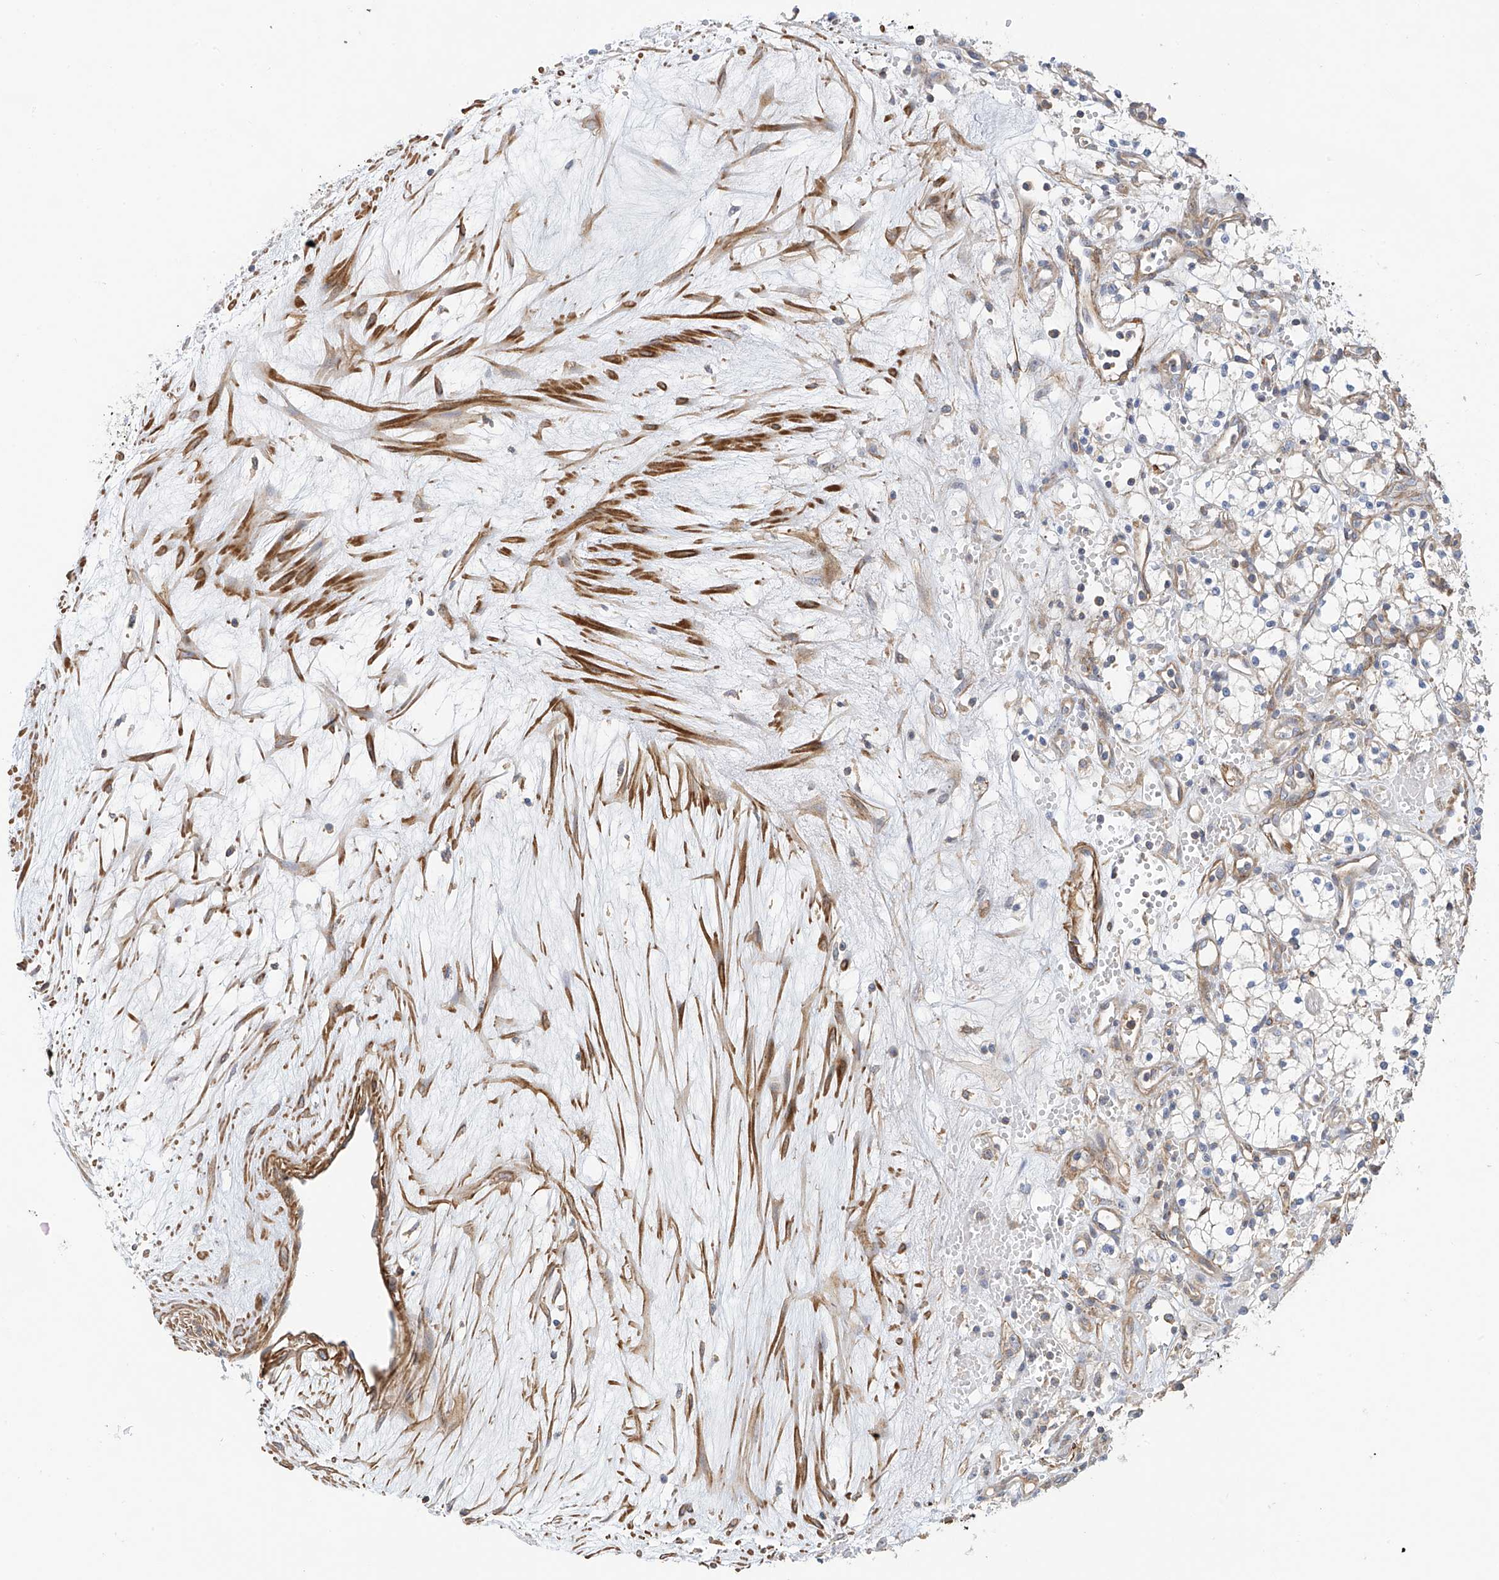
{"staining": {"intensity": "negative", "quantity": "none", "location": "none"}, "tissue": "renal cancer", "cell_type": "Tumor cells", "image_type": "cancer", "snomed": [{"axis": "morphology", "description": "Adenocarcinoma, NOS"}, {"axis": "topography", "description": "Kidney"}], "caption": "This image is of renal adenocarcinoma stained with IHC to label a protein in brown with the nuclei are counter-stained blue. There is no positivity in tumor cells.", "gene": "SLC43A3", "patient": {"sex": "male", "age": 59}}